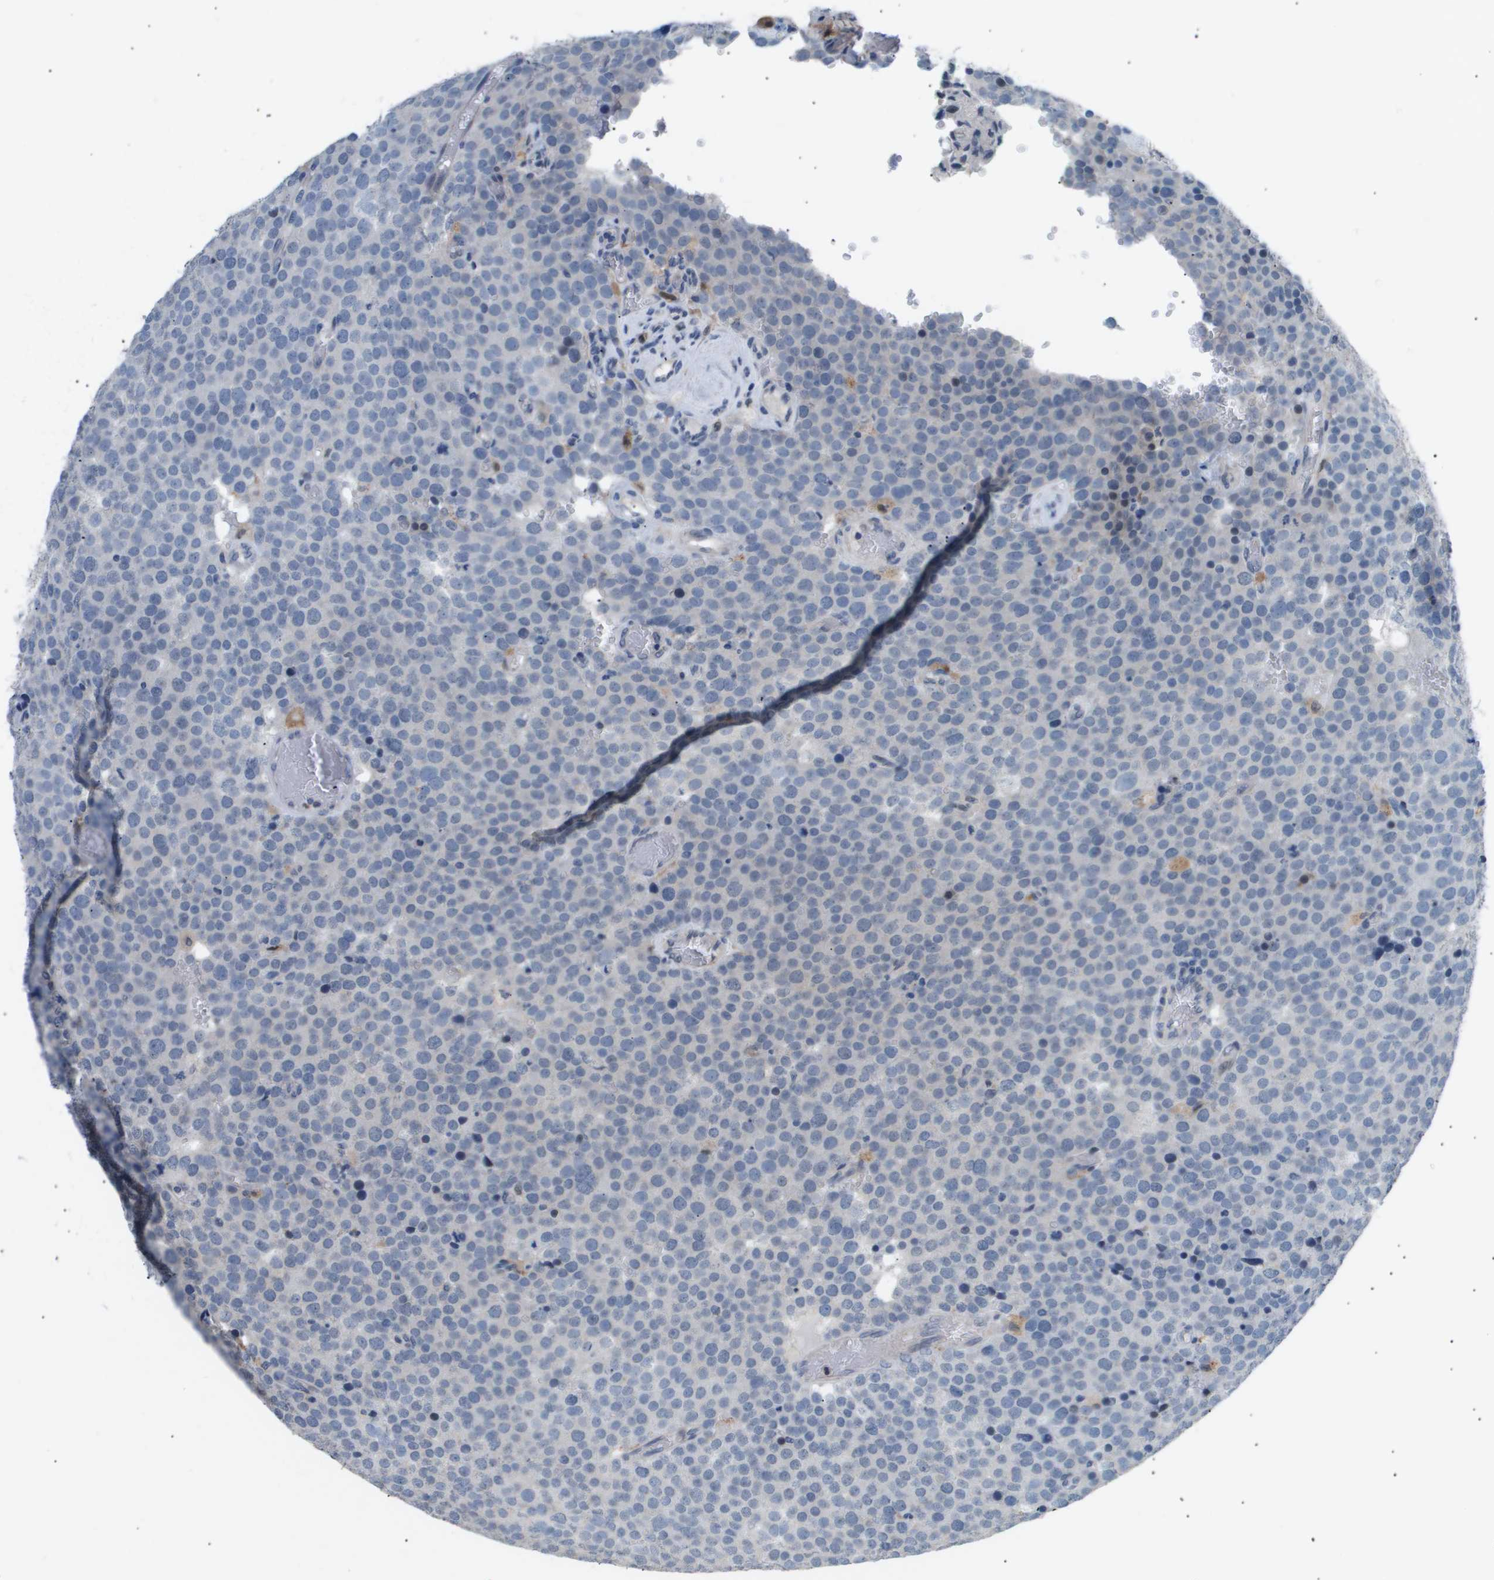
{"staining": {"intensity": "negative", "quantity": "none", "location": "none"}, "tissue": "testis cancer", "cell_type": "Tumor cells", "image_type": "cancer", "snomed": [{"axis": "morphology", "description": "Normal tissue, NOS"}, {"axis": "morphology", "description": "Seminoma, NOS"}, {"axis": "topography", "description": "Testis"}], "caption": "Testis cancer (seminoma) was stained to show a protein in brown. There is no significant staining in tumor cells.", "gene": "AKR1A1", "patient": {"sex": "male", "age": 71}}